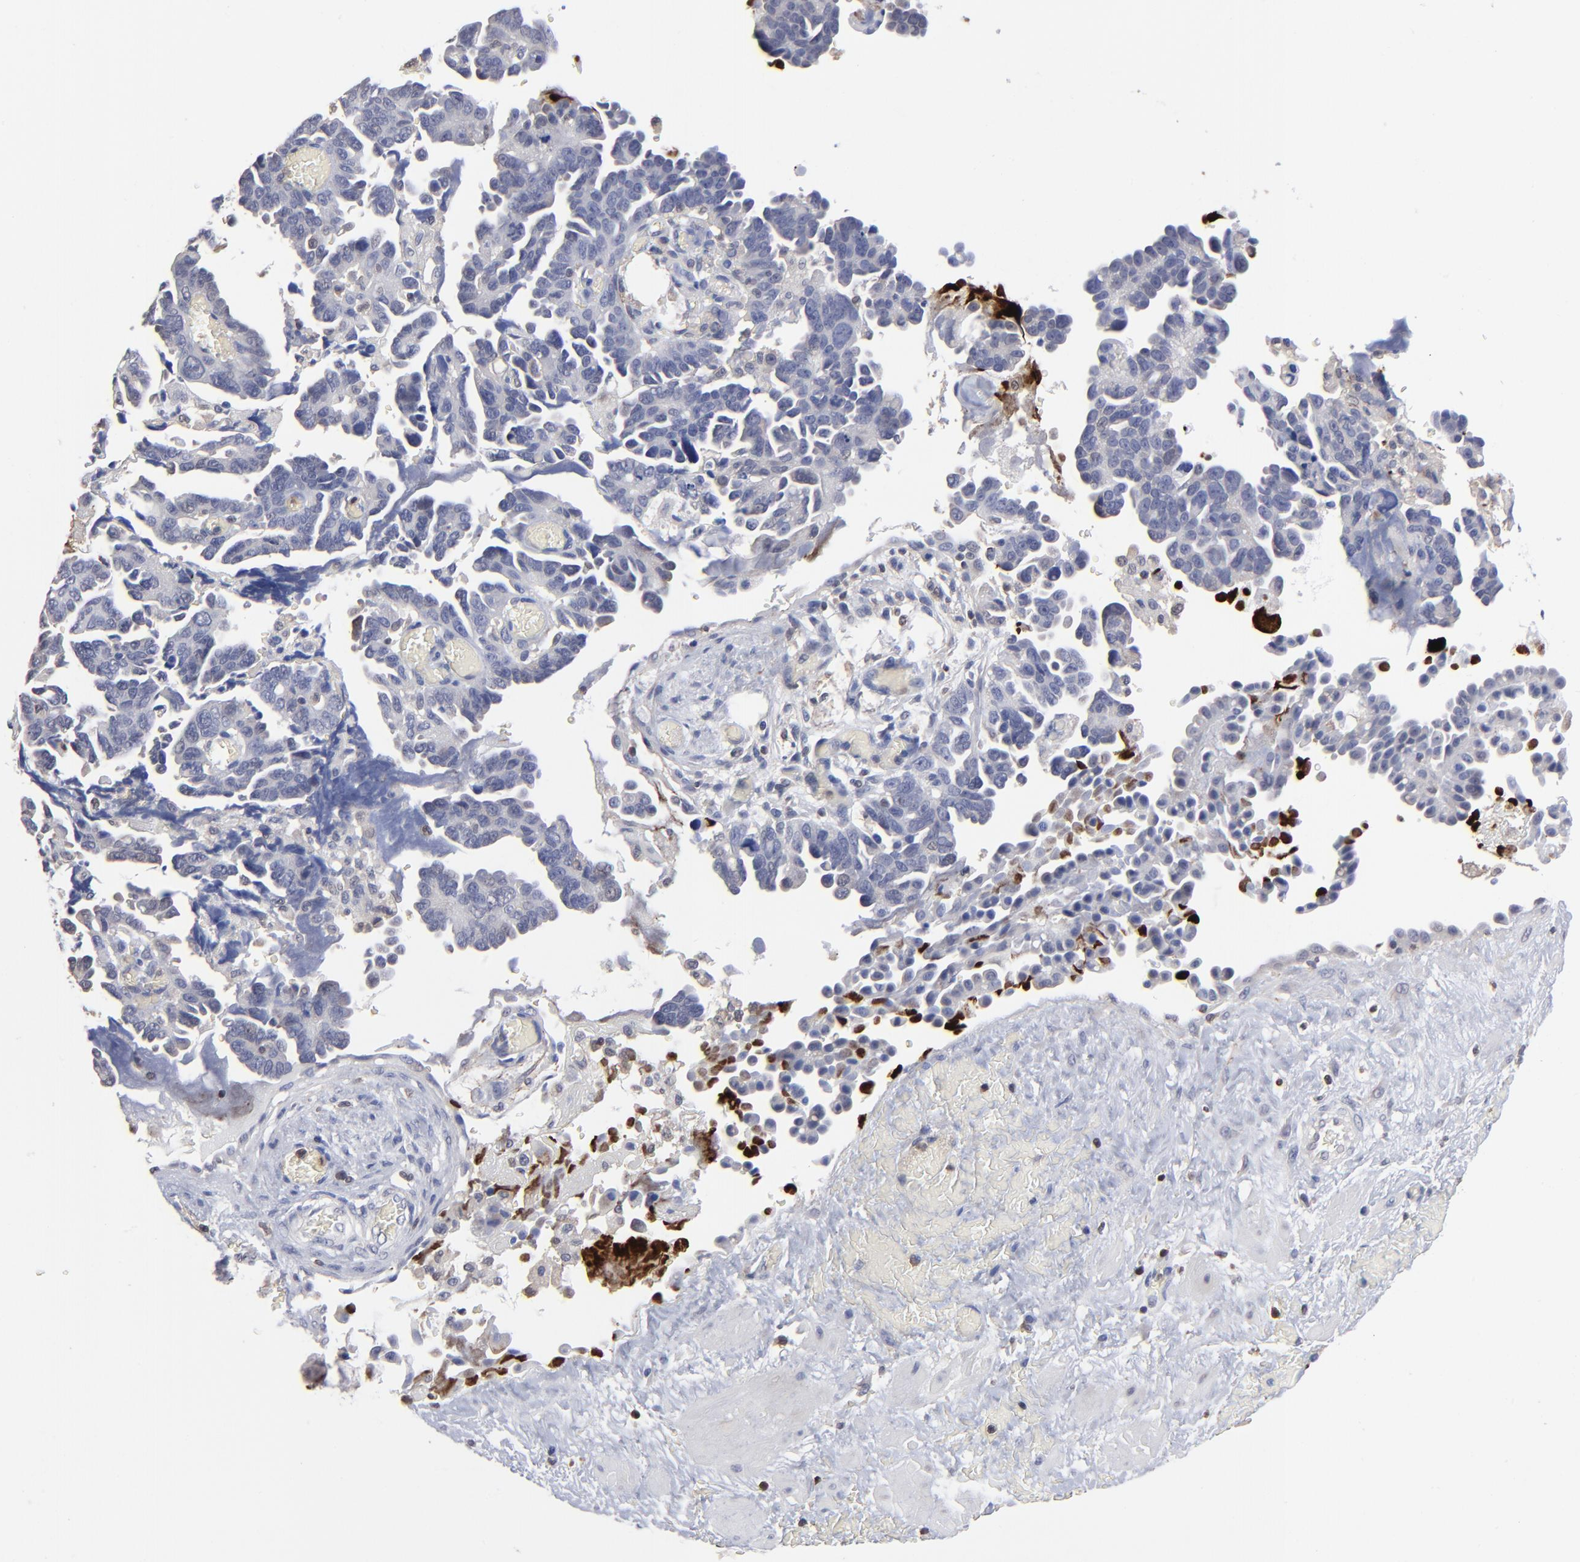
{"staining": {"intensity": "negative", "quantity": "none", "location": "none"}, "tissue": "ovarian cancer", "cell_type": "Tumor cells", "image_type": "cancer", "snomed": [{"axis": "morphology", "description": "Cystadenocarcinoma, serous, NOS"}, {"axis": "topography", "description": "Ovary"}], "caption": "This is an immunohistochemistry image of ovarian serous cystadenocarcinoma. There is no positivity in tumor cells.", "gene": "TBXT", "patient": {"sex": "female", "age": 63}}